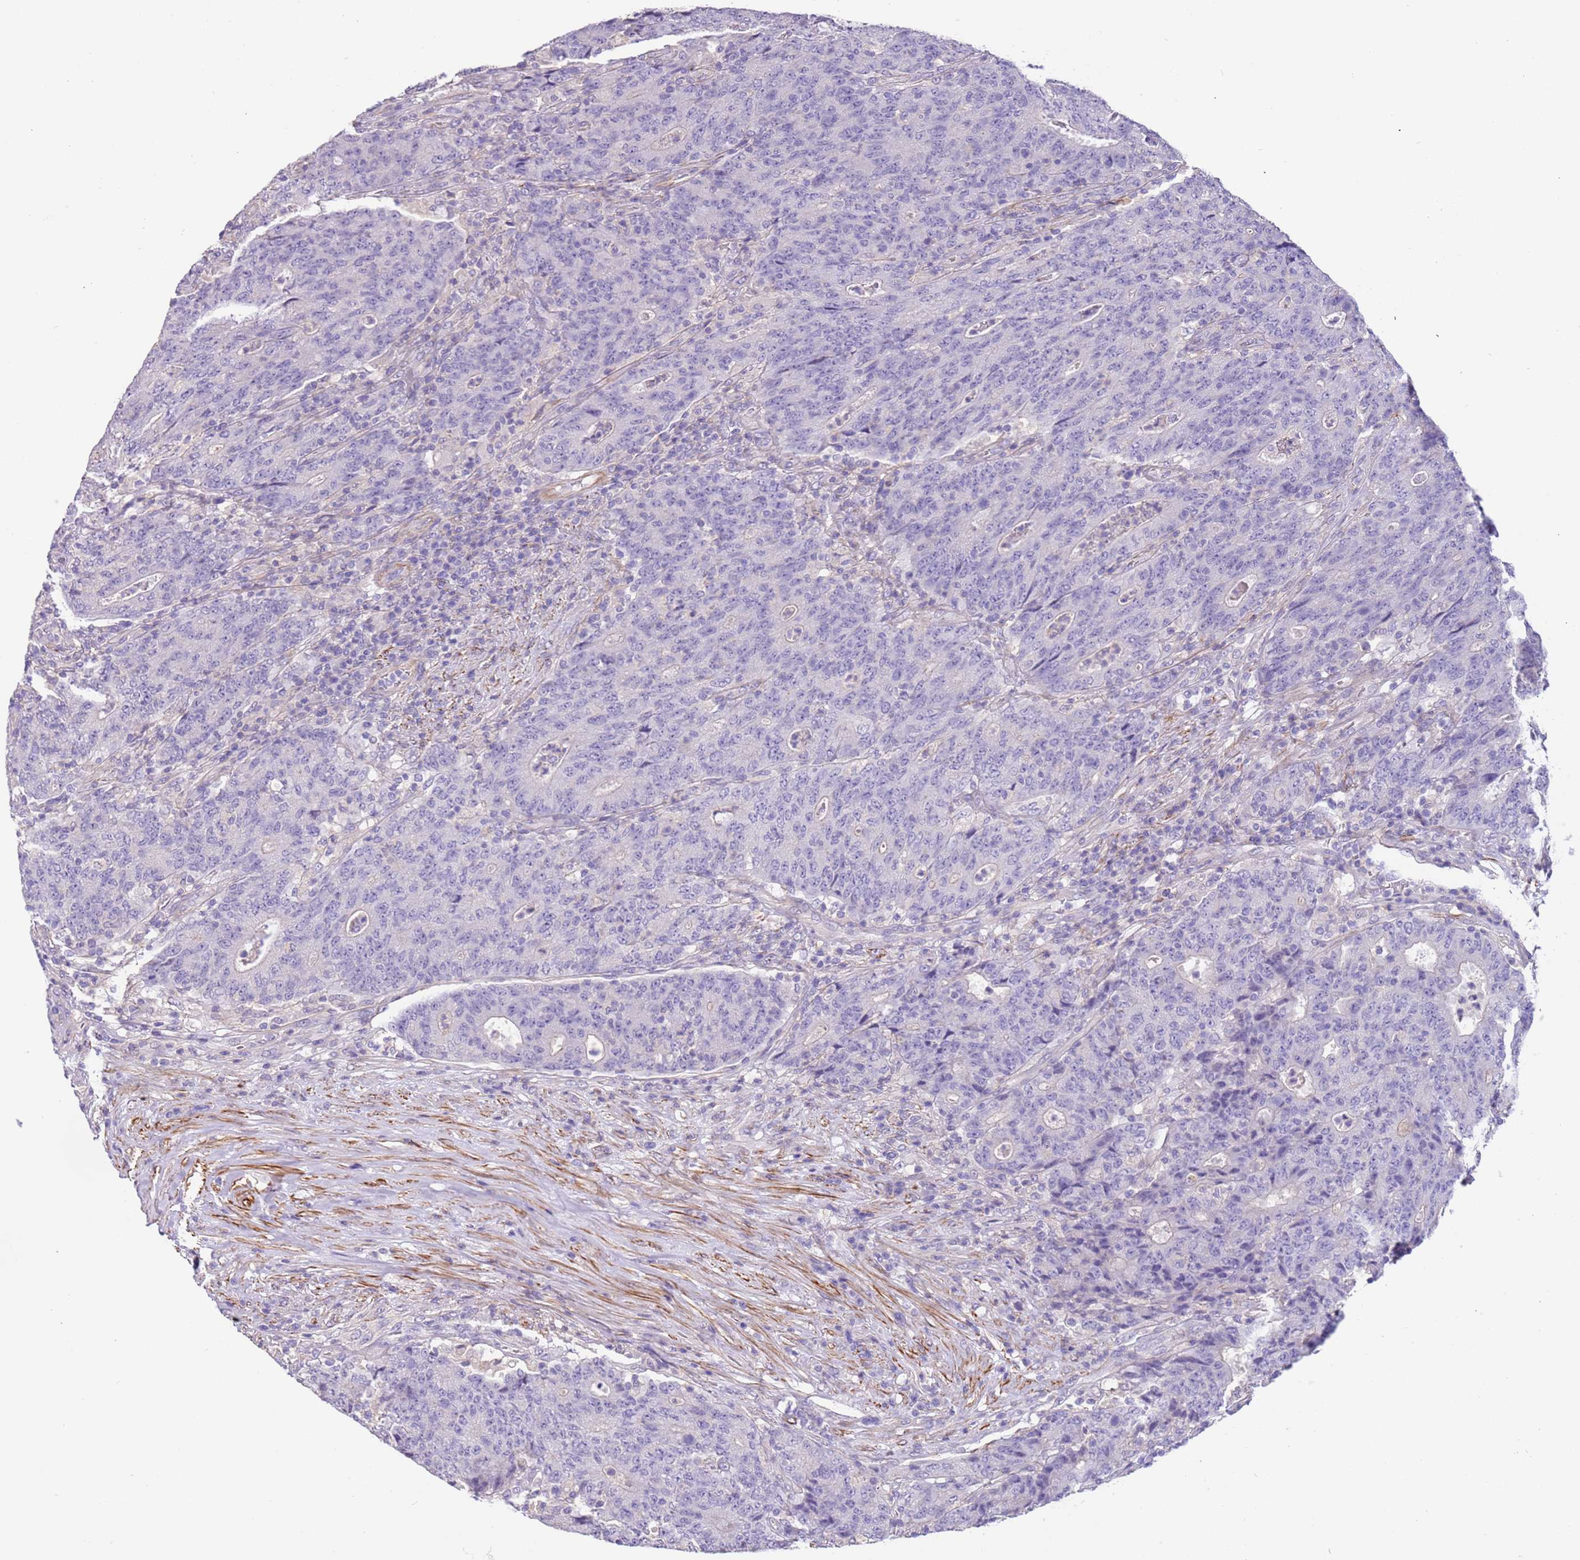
{"staining": {"intensity": "negative", "quantity": "none", "location": "none"}, "tissue": "colorectal cancer", "cell_type": "Tumor cells", "image_type": "cancer", "snomed": [{"axis": "morphology", "description": "Adenocarcinoma, NOS"}, {"axis": "topography", "description": "Colon"}], "caption": "Human colorectal cancer stained for a protein using IHC displays no staining in tumor cells.", "gene": "PCGF2", "patient": {"sex": "female", "age": 75}}